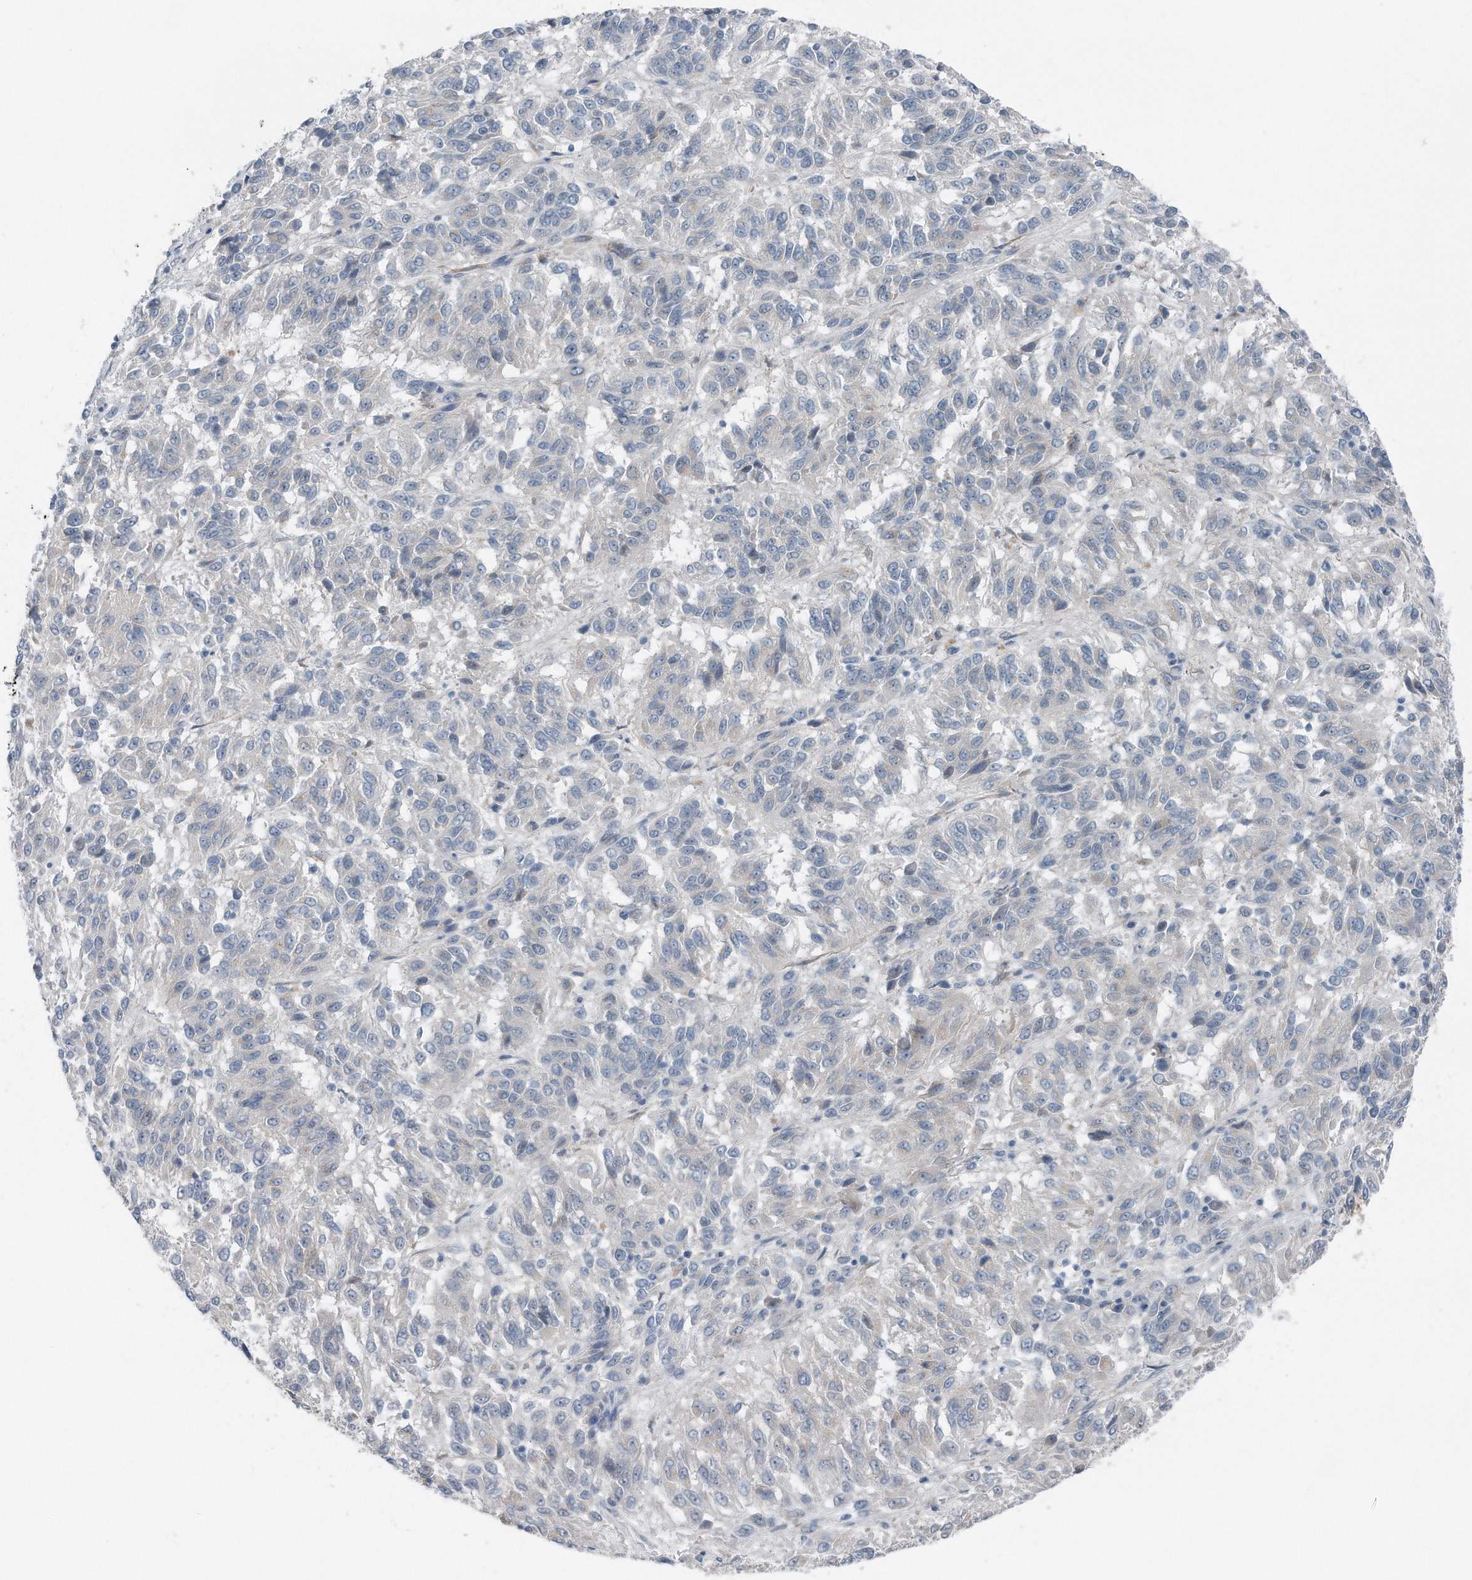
{"staining": {"intensity": "negative", "quantity": "none", "location": "none"}, "tissue": "melanoma", "cell_type": "Tumor cells", "image_type": "cancer", "snomed": [{"axis": "morphology", "description": "Malignant melanoma, Metastatic site"}, {"axis": "topography", "description": "Lung"}], "caption": "There is no significant positivity in tumor cells of malignant melanoma (metastatic site). (IHC, brightfield microscopy, high magnification).", "gene": "YRDC", "patient": {"sex": "male", "age": 64}}